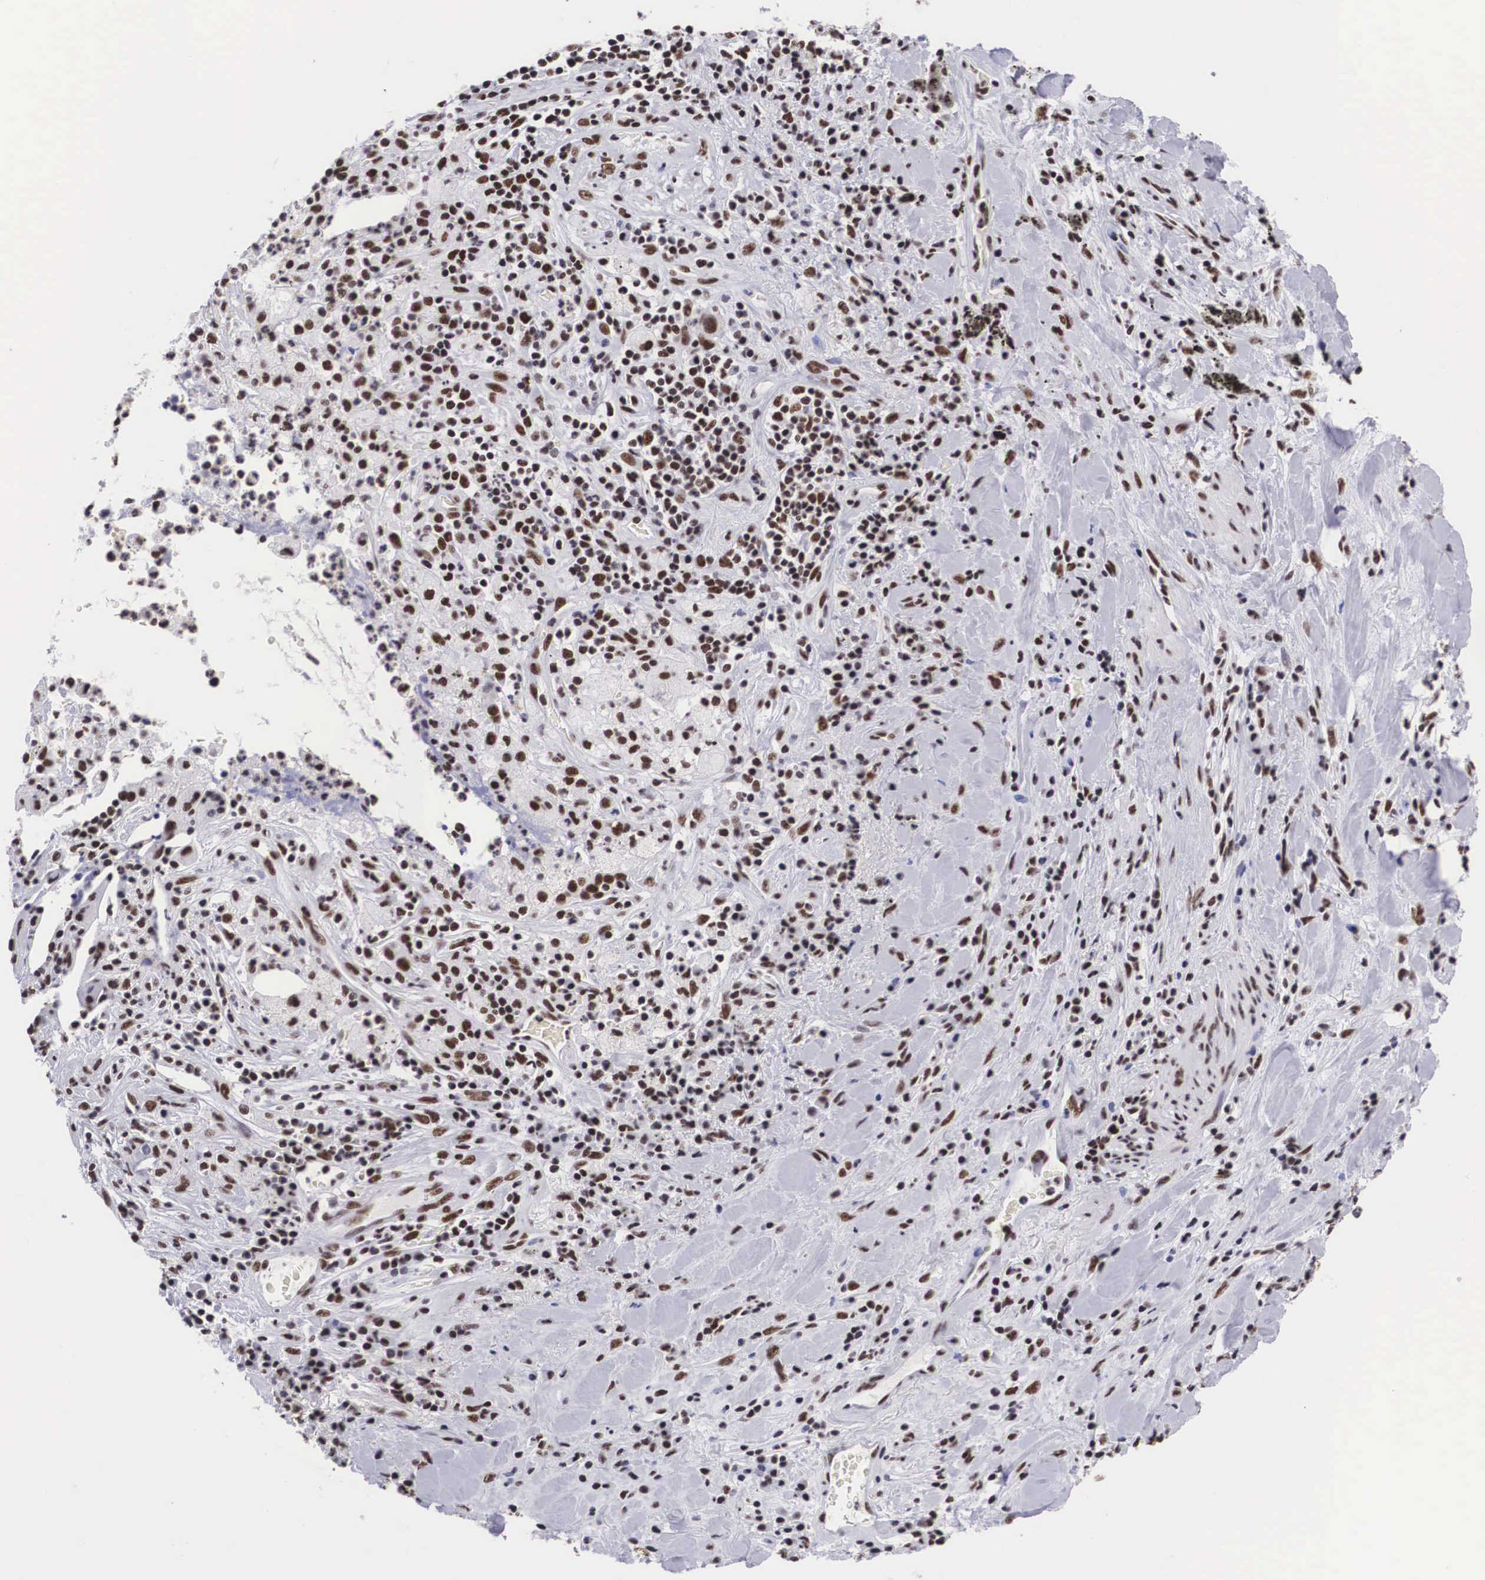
{"staining": {"intensity": "moderate", "quantity": ">75%", "location": "nuclear"}, "tissue": "lung cancer", "cell_type": "Tumor cells", "image_type": "cancer", "snomed": [{"axis": "morphology", "description": "Squamous cell carcinoma, NOS"}, {"axis": "topography", "description": "Lung"}], "caption": "An IHC micrograph of tumor tissue is shown. Protein staining in brown highlights moderate nuclear positivity in lung cancer (squamous cell carcinoma) within tumor cells.", "gene": "SF3A1", "patient": {"sex": "male", "age": 64}}